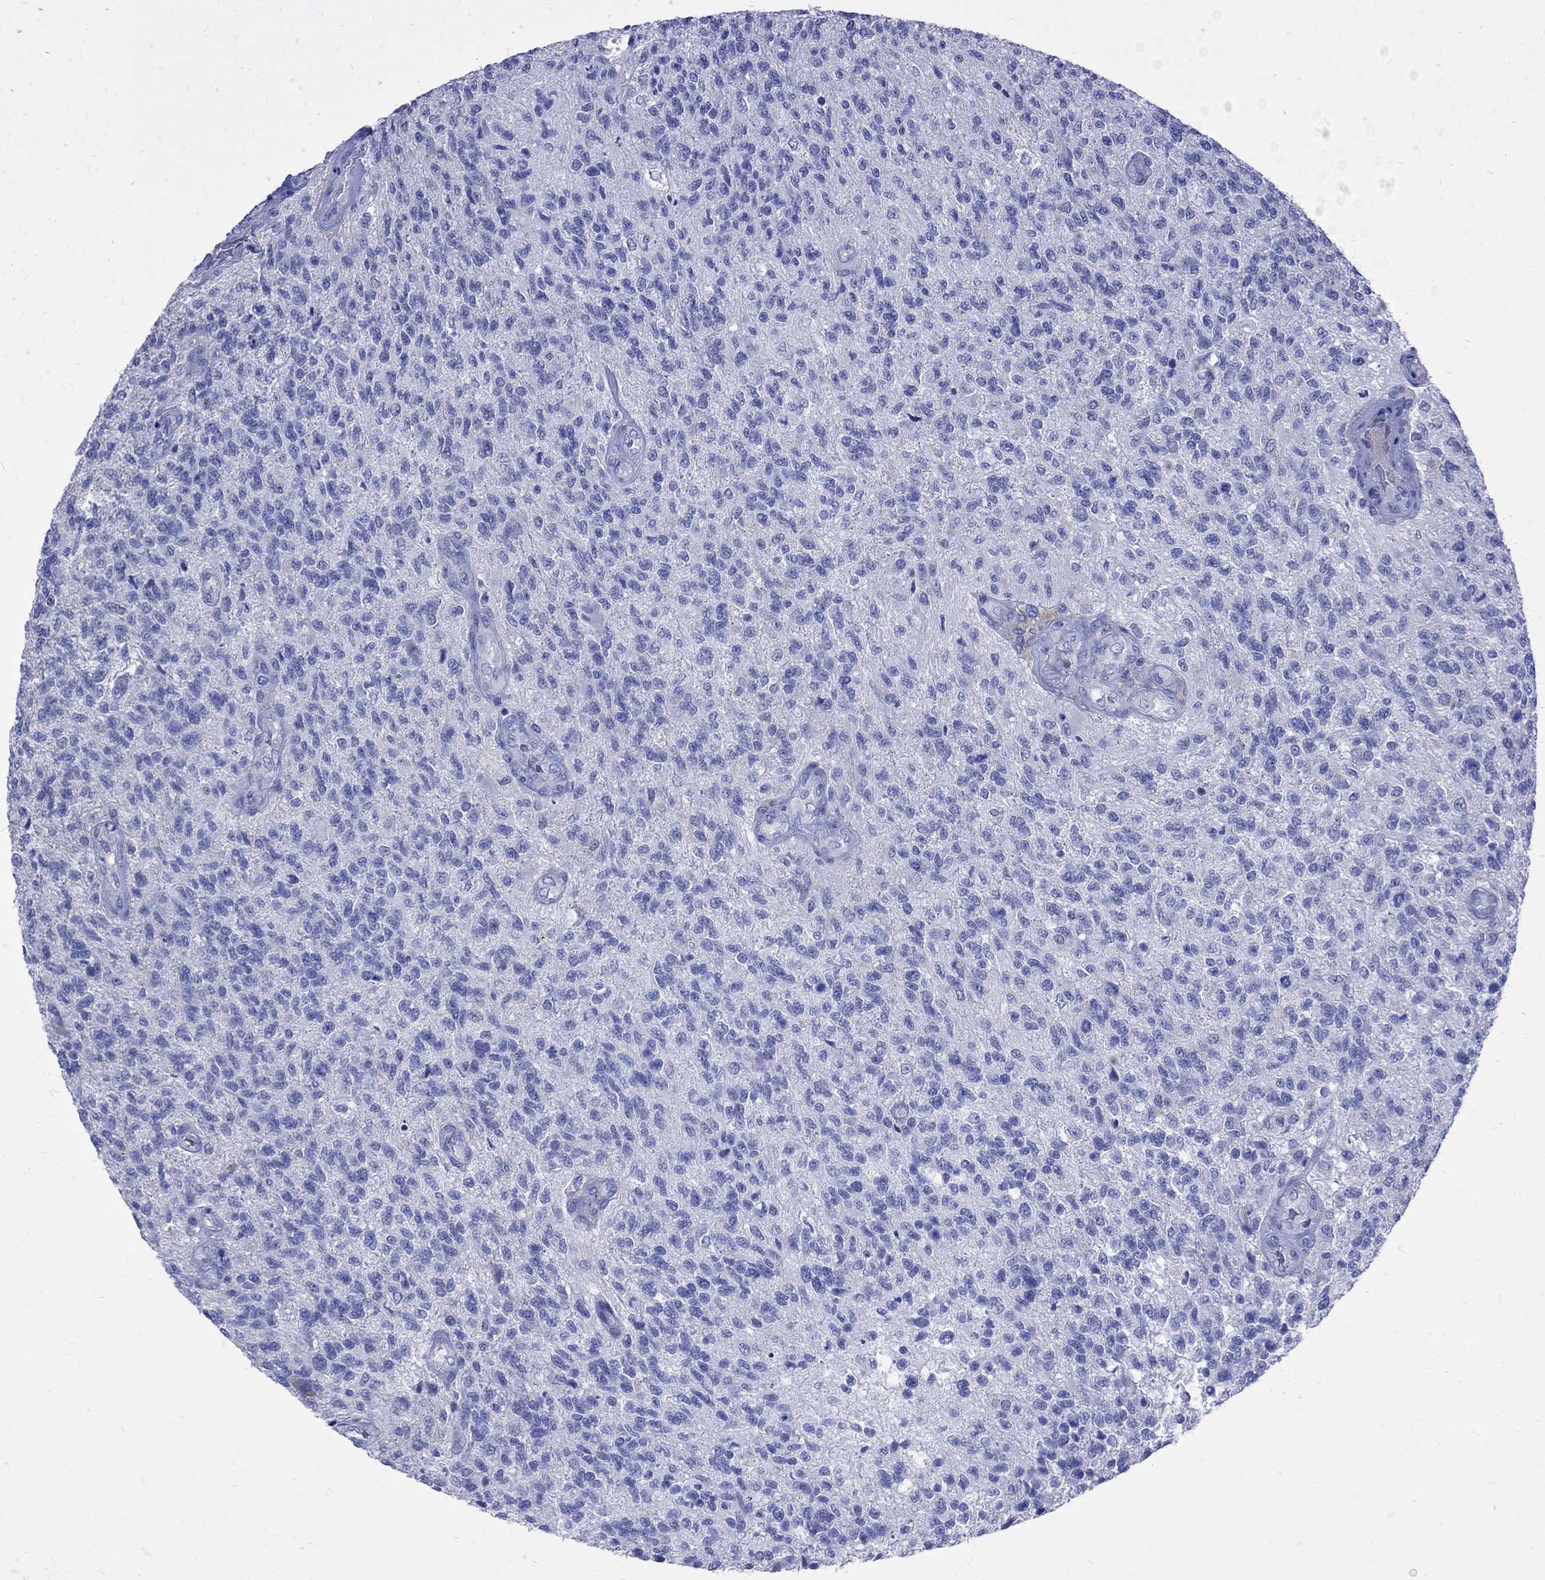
{"staining": {"intensity": "negative", "quantity": "none", "location": "none"}, "tissue": "glioma", "cell_type": "Tumor cells", "image_type": "cancer", "snomed": [{"axis": "morphology", "description": "Glioma, malignant, High grade"}, {"axis": "topography", "description": "Brain"}], "caption": "There is no significant positivity in tumor cells of glioma.", "gene": "MAGEB6", "patient": {"sex": "male", "age": 56}}